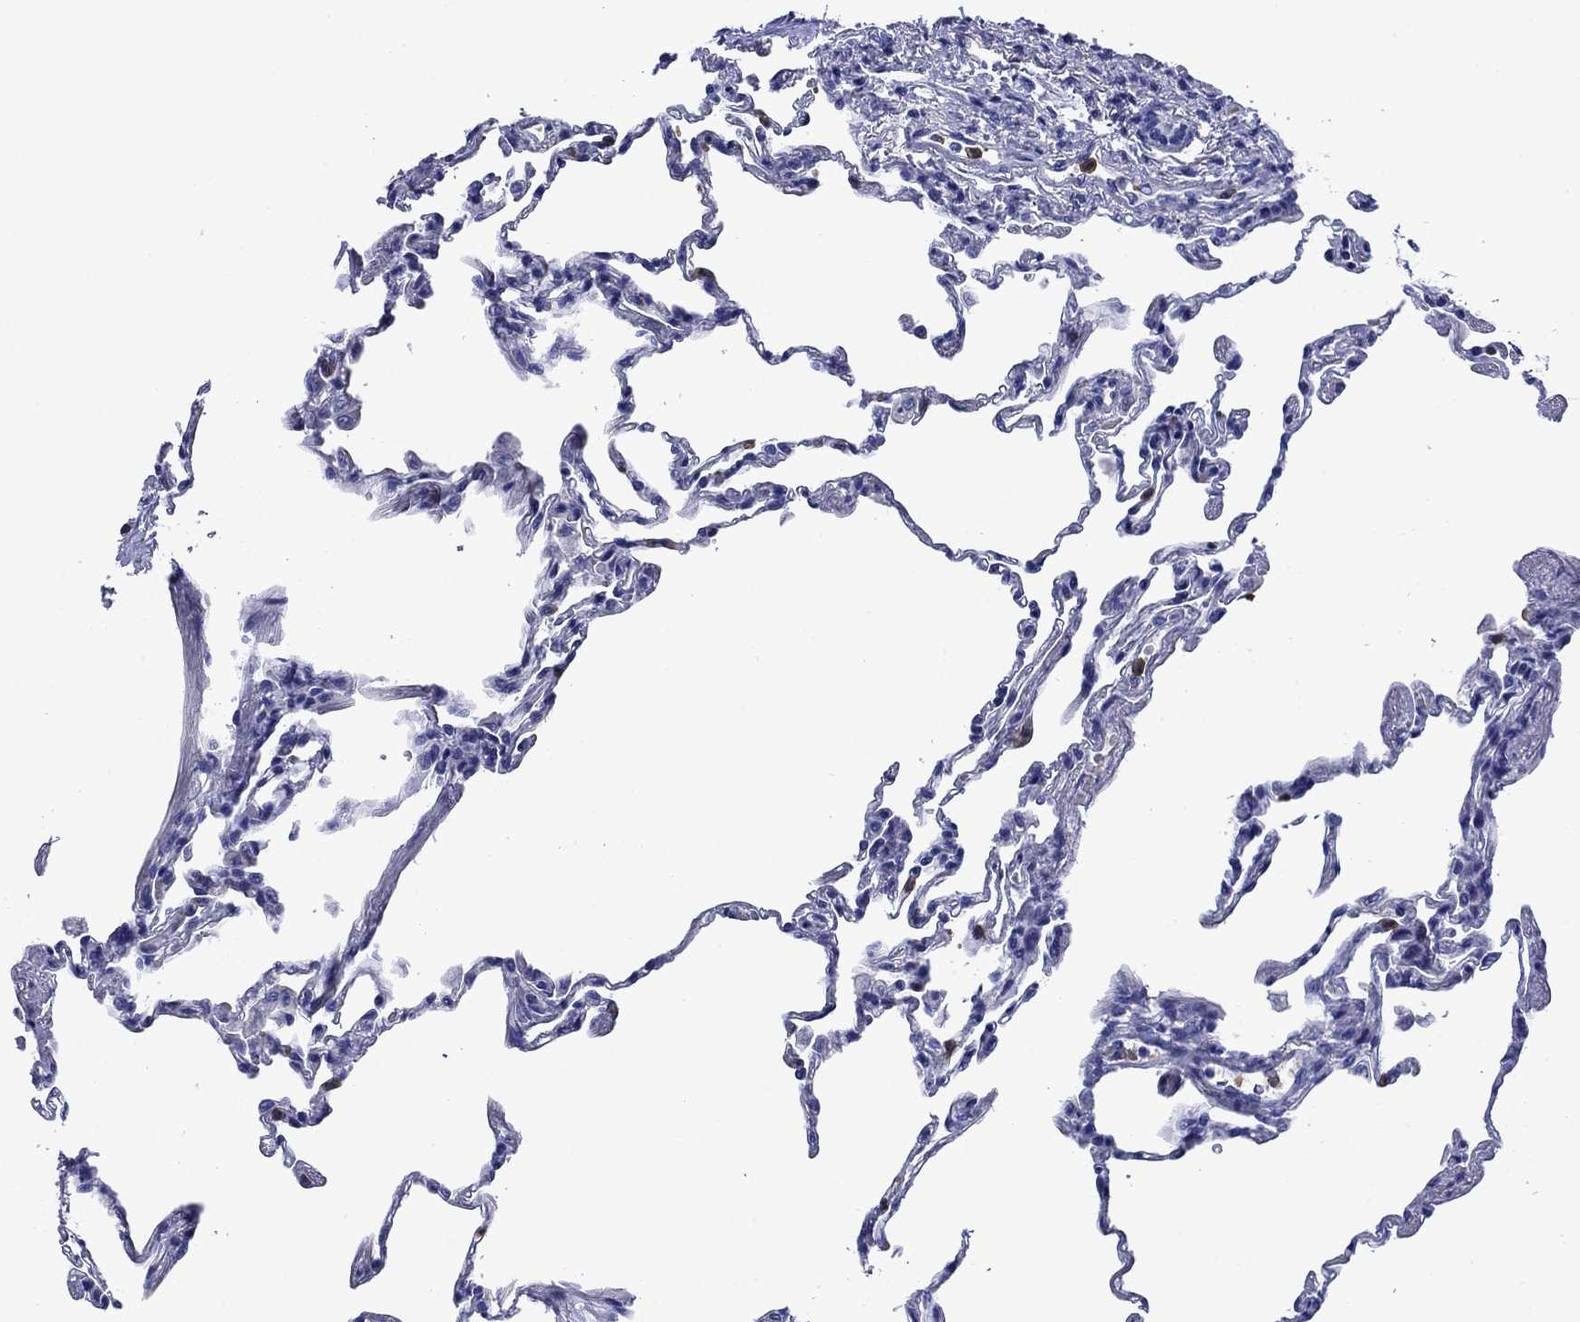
{"staining": {"intensity": "negative", "quantity": "none", "location": "none"}, "tissue": "lung", "cell_type": "Alveolar cells", "image_type": "normal", "snomed": [{"axis": "morphology", "description": "Normal tissue, NOS"}, {"axis": "topography", "description": "Lung"}], "caption": "Immunohistochemical staining of normal lung shows no significant expression in alveolar cells. The staining is performed using DAB (3,3'-diaminobenzidine) brown chromogen with nuclei counter-stained in using hematoxylin.", "gene": "TFR2", "patient": {"sex": "female", "age": 57}}